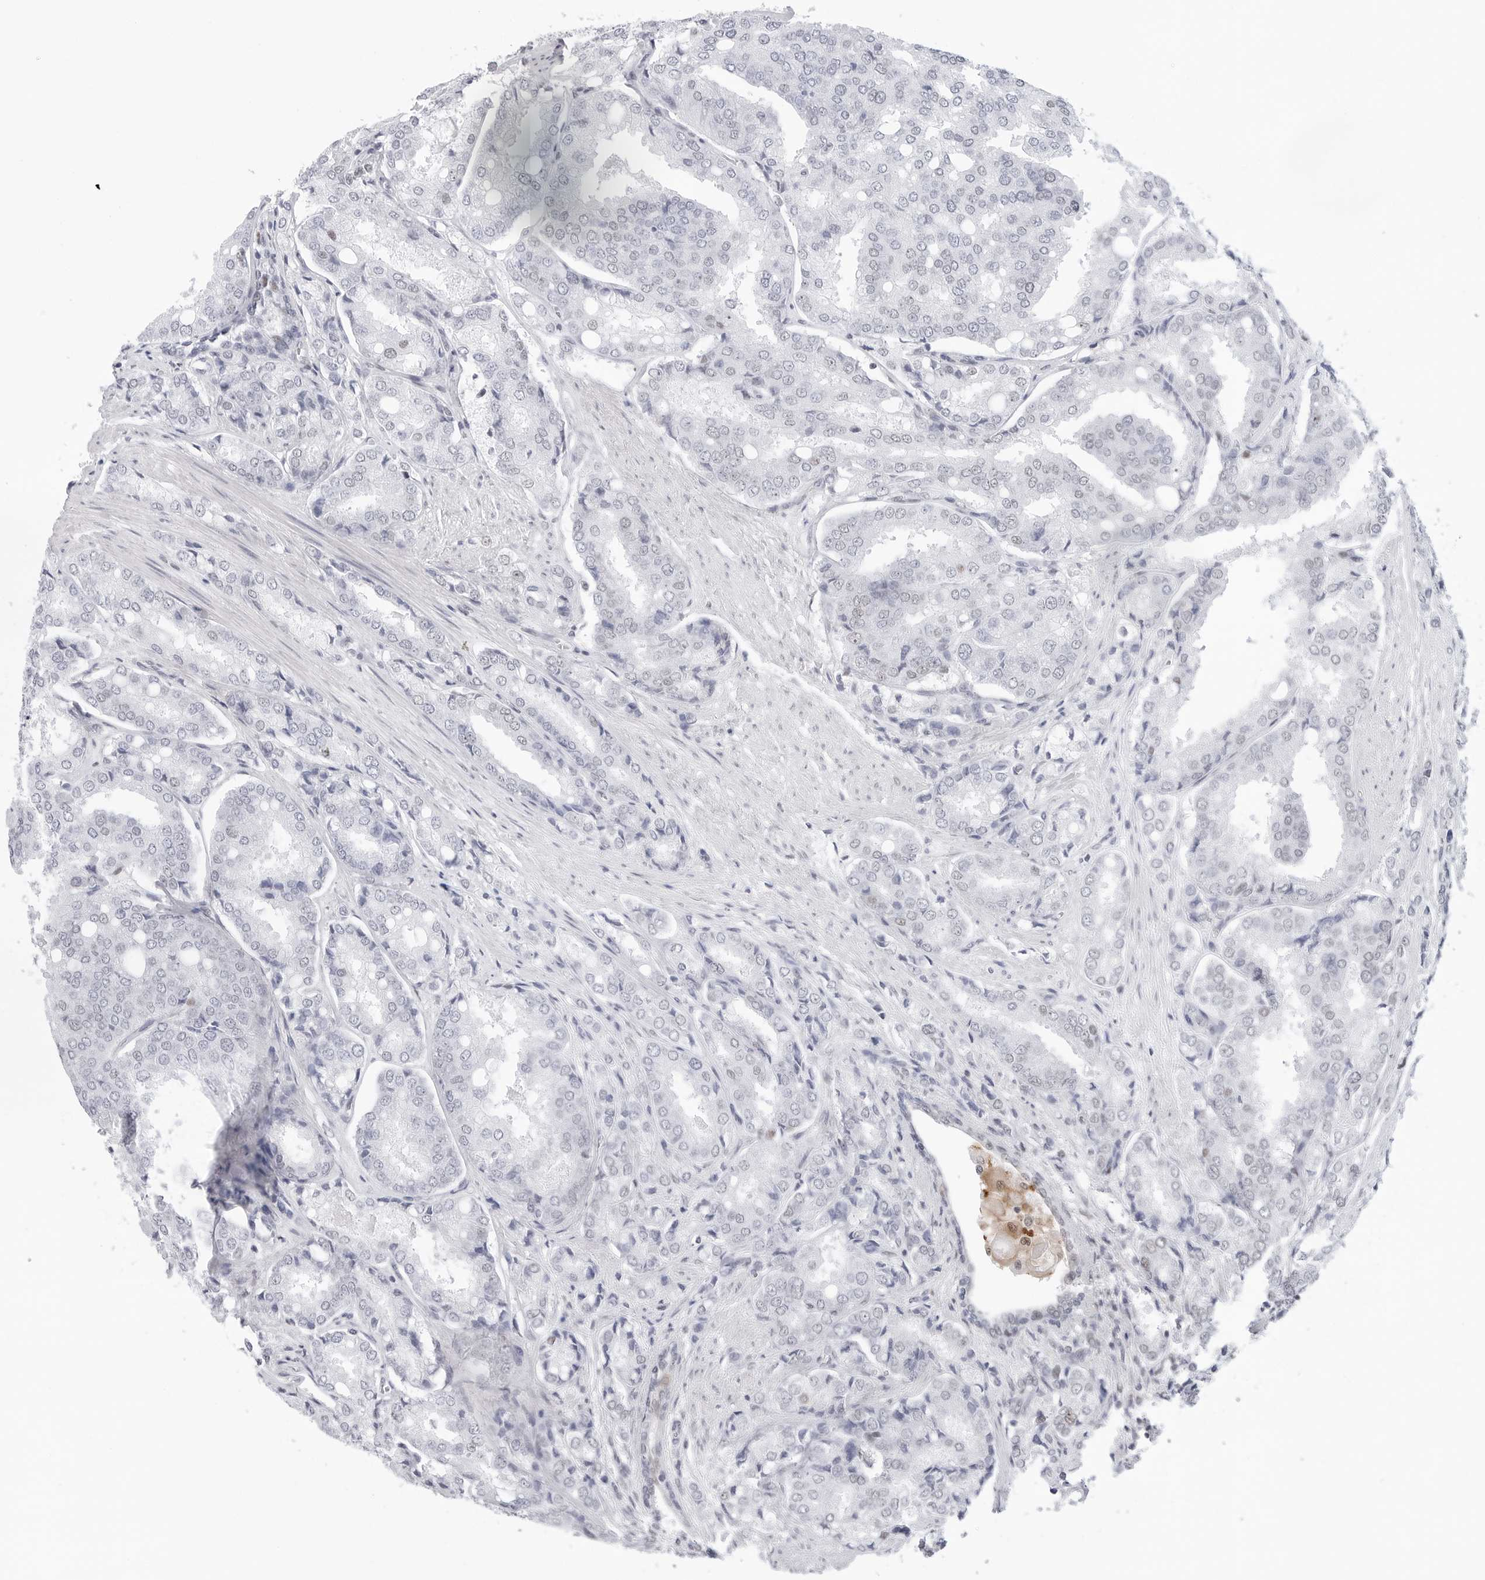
{"staining": {"intensity": "negative", "quantity": "none", "location": "none"}, "tissue": "prostate cancer", "cell_type": "Tumor cells", "image_type": "cancer", "snomed": [{"axis": "morphology", "description": "Adenocarcinoma, High grade"}, {"axis": "topography", "description": "Prostate"}], "caption": "DAB (3,3'-diaminobenzidine) immunohistochemical staining of human prostate cancer (high-grade adenocarcinoma) displays no significant staining in tumor cells.", "gene": "C1orf162", "patient": {"sex": "male", "age": 50}}